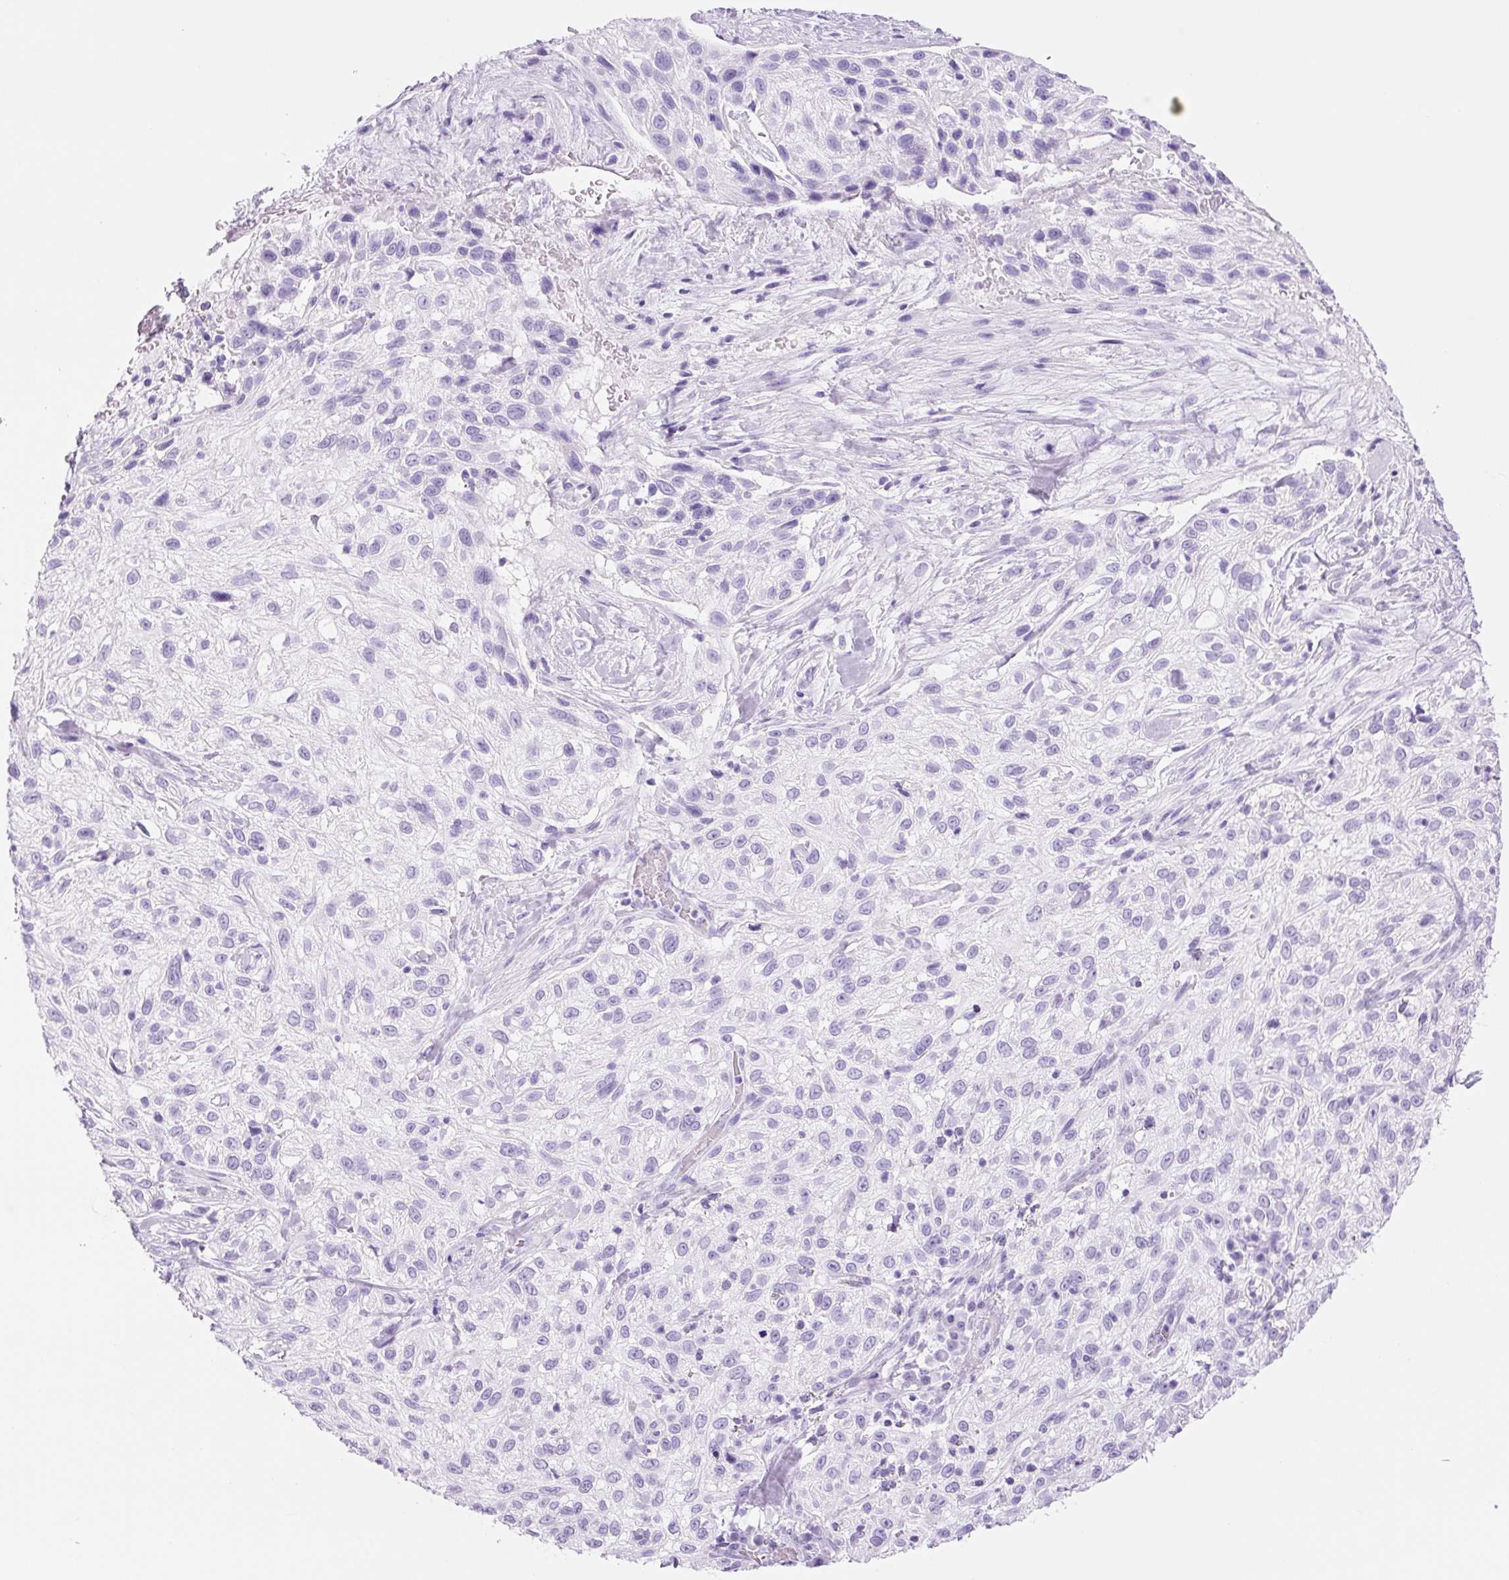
{"staining": {"intensity": "negative", "quantity": "none", "location": "none"}, "tissue": "skin cancer", "cell_type": "Tumor cells", "image_type": "cancer", "snomed": [{"axis": "morphology", "description": "Squamous cell carcinoma, NOS"}, {"axis": "topography", "description": "Skin"}], "caption": "High power microscopy photomicrograph of an immunohistochemistry micrograph of skin cancer (squamous cell carcinoma), revealing no significant expression in tumor cells. The staining was performed using DAB to visualize the protein expression in brown, while the nuclei were stained in blue with hematoxylin (Magnification: 20x).", "gene": "RSPO4", "patient": {"sex": "male", "age": 82}}